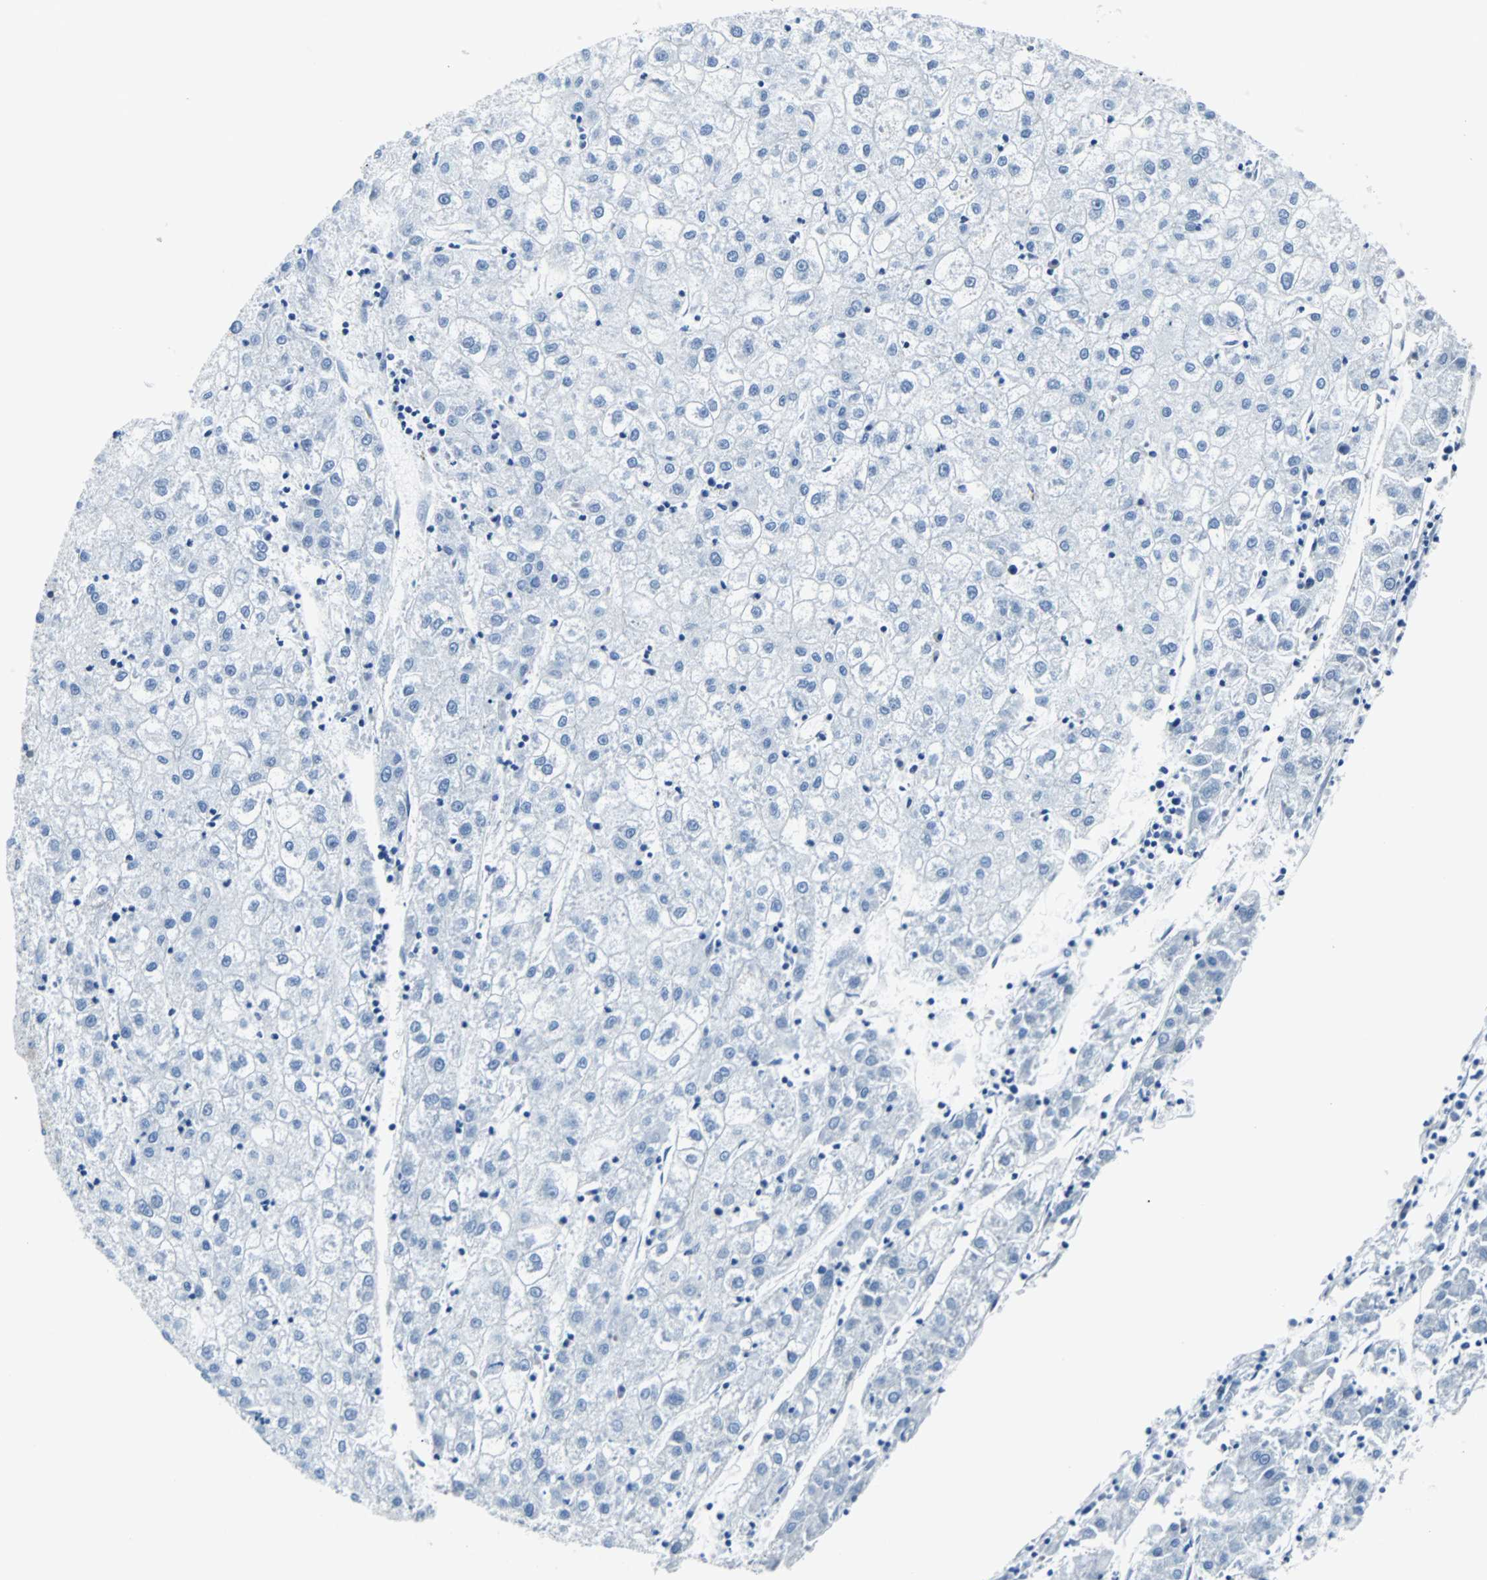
{"staining": {"intensity": "negative", "quantity": "none", "location": "none"}, "tissue": "liver cancer", "cell_type": "Tumor cells", "image_type": "cancer", "snomed": [{"axis": "morphology", "description": "Carcinoma, Hepatocellular, NOS"}, {"axis": "topography", "description": "Liver"}], "caption": "Immunohistochemical staining of human liver cancer (hepatocellular carcinoma) demonstrates no significant expression in tumor cells. The staining was performed using DAB to visualize the protein expression in brown, while the nuclei were stained in blue with hematoxylin (Magnification: 20x).", "gene": "MAP2K6", "patient": {"sex": "male", "age": 72}}